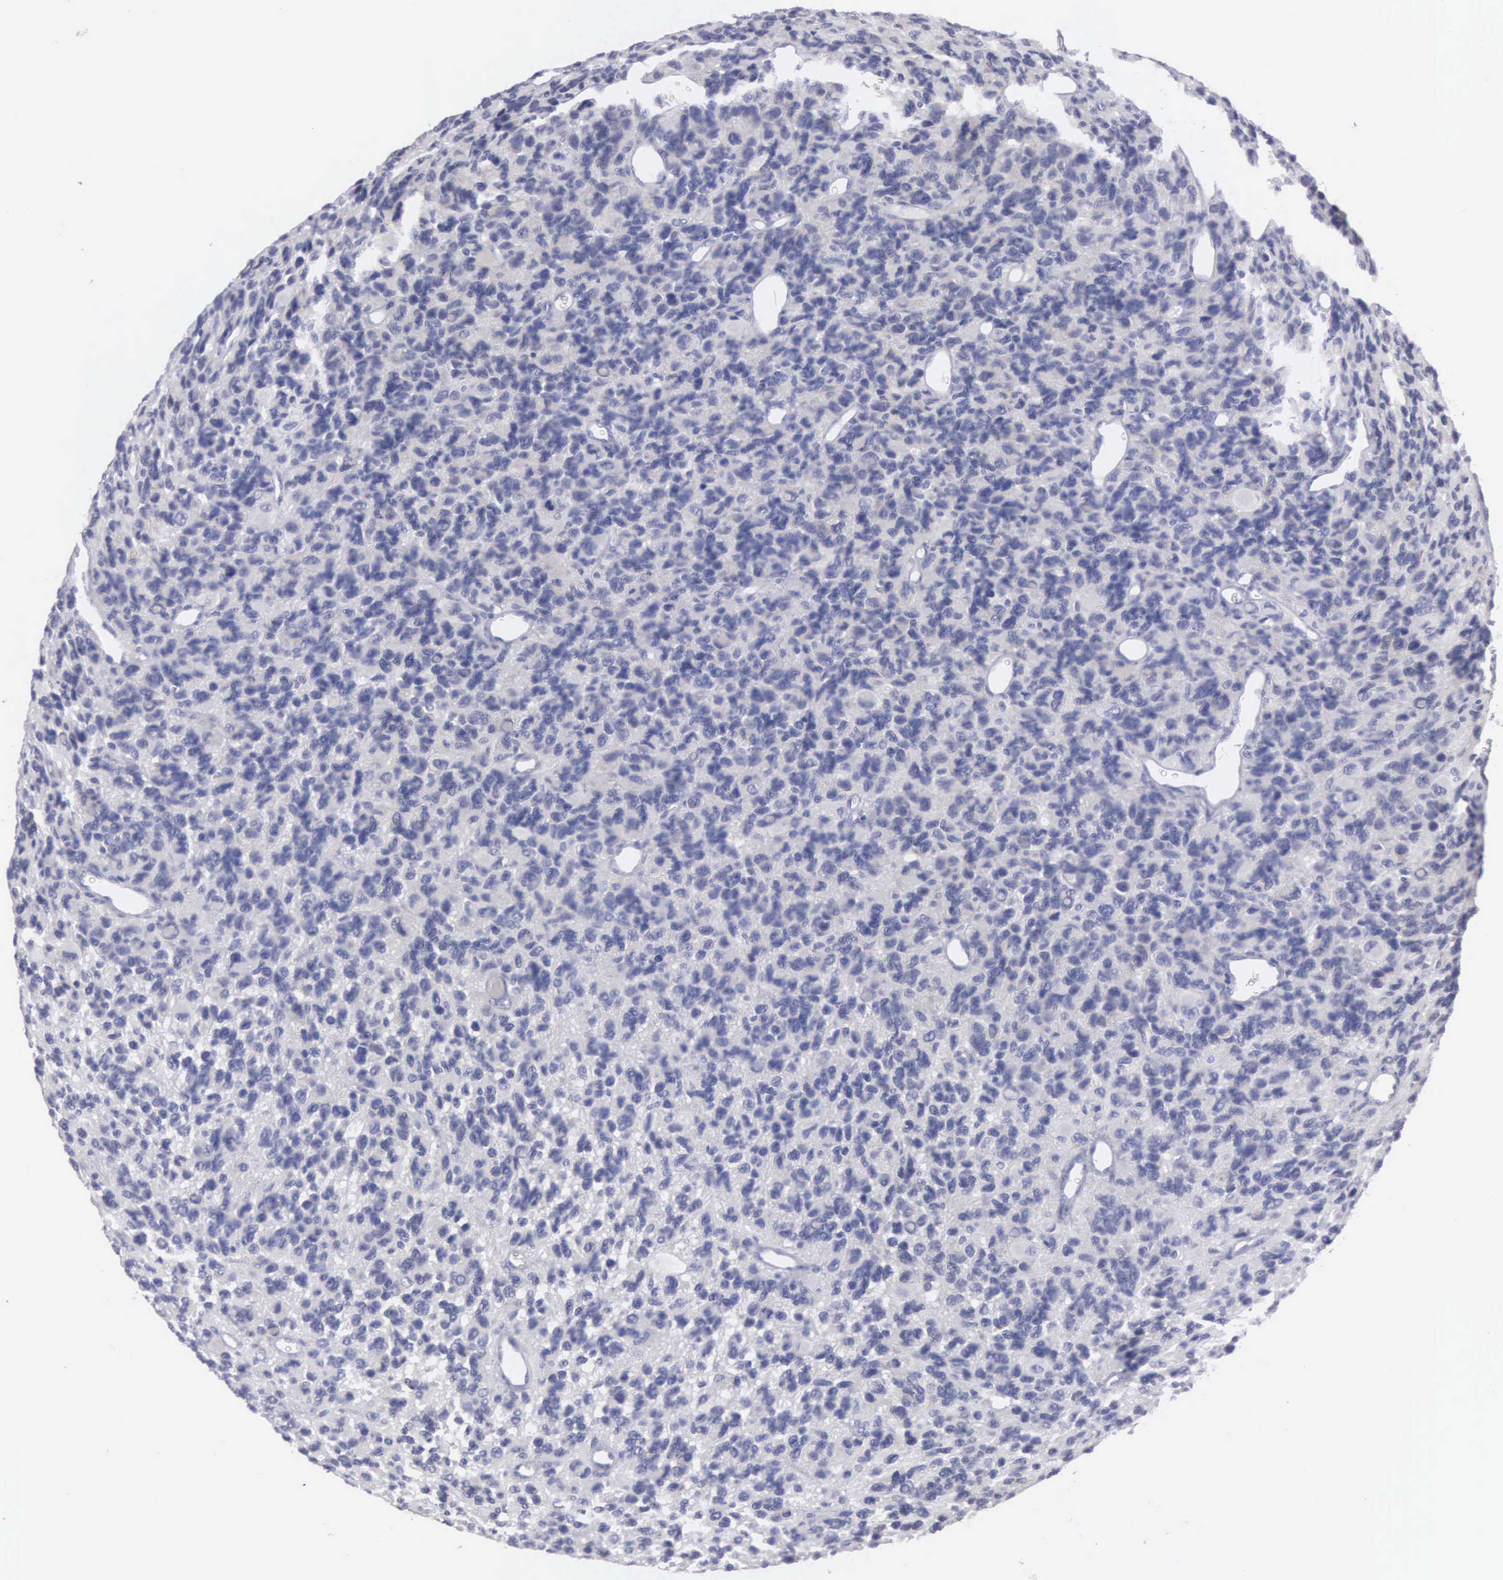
{"staining": {"intensity": "negative", "quantity": "none", "location": "none"}, "tissue": "glioma", "cell_type": "Tumor cells", "image_type": "cancer", "snomed": [{"axis": "morphology", "description": "Glioma, malignant, High grade"}, {"axis": "topography", "description": "Brain"}], "caption": "This micrograph is of glioma stained with immunohistochemistry to label a protein in brown with the nuclei are counter-stained blue. There is no staining in tumor cells. (DAB immunohistochemistry visualized using brightfield microscopy, high magnification).", "gene": "CEP170B", "patient": {"sex": "male", "age": 77}}